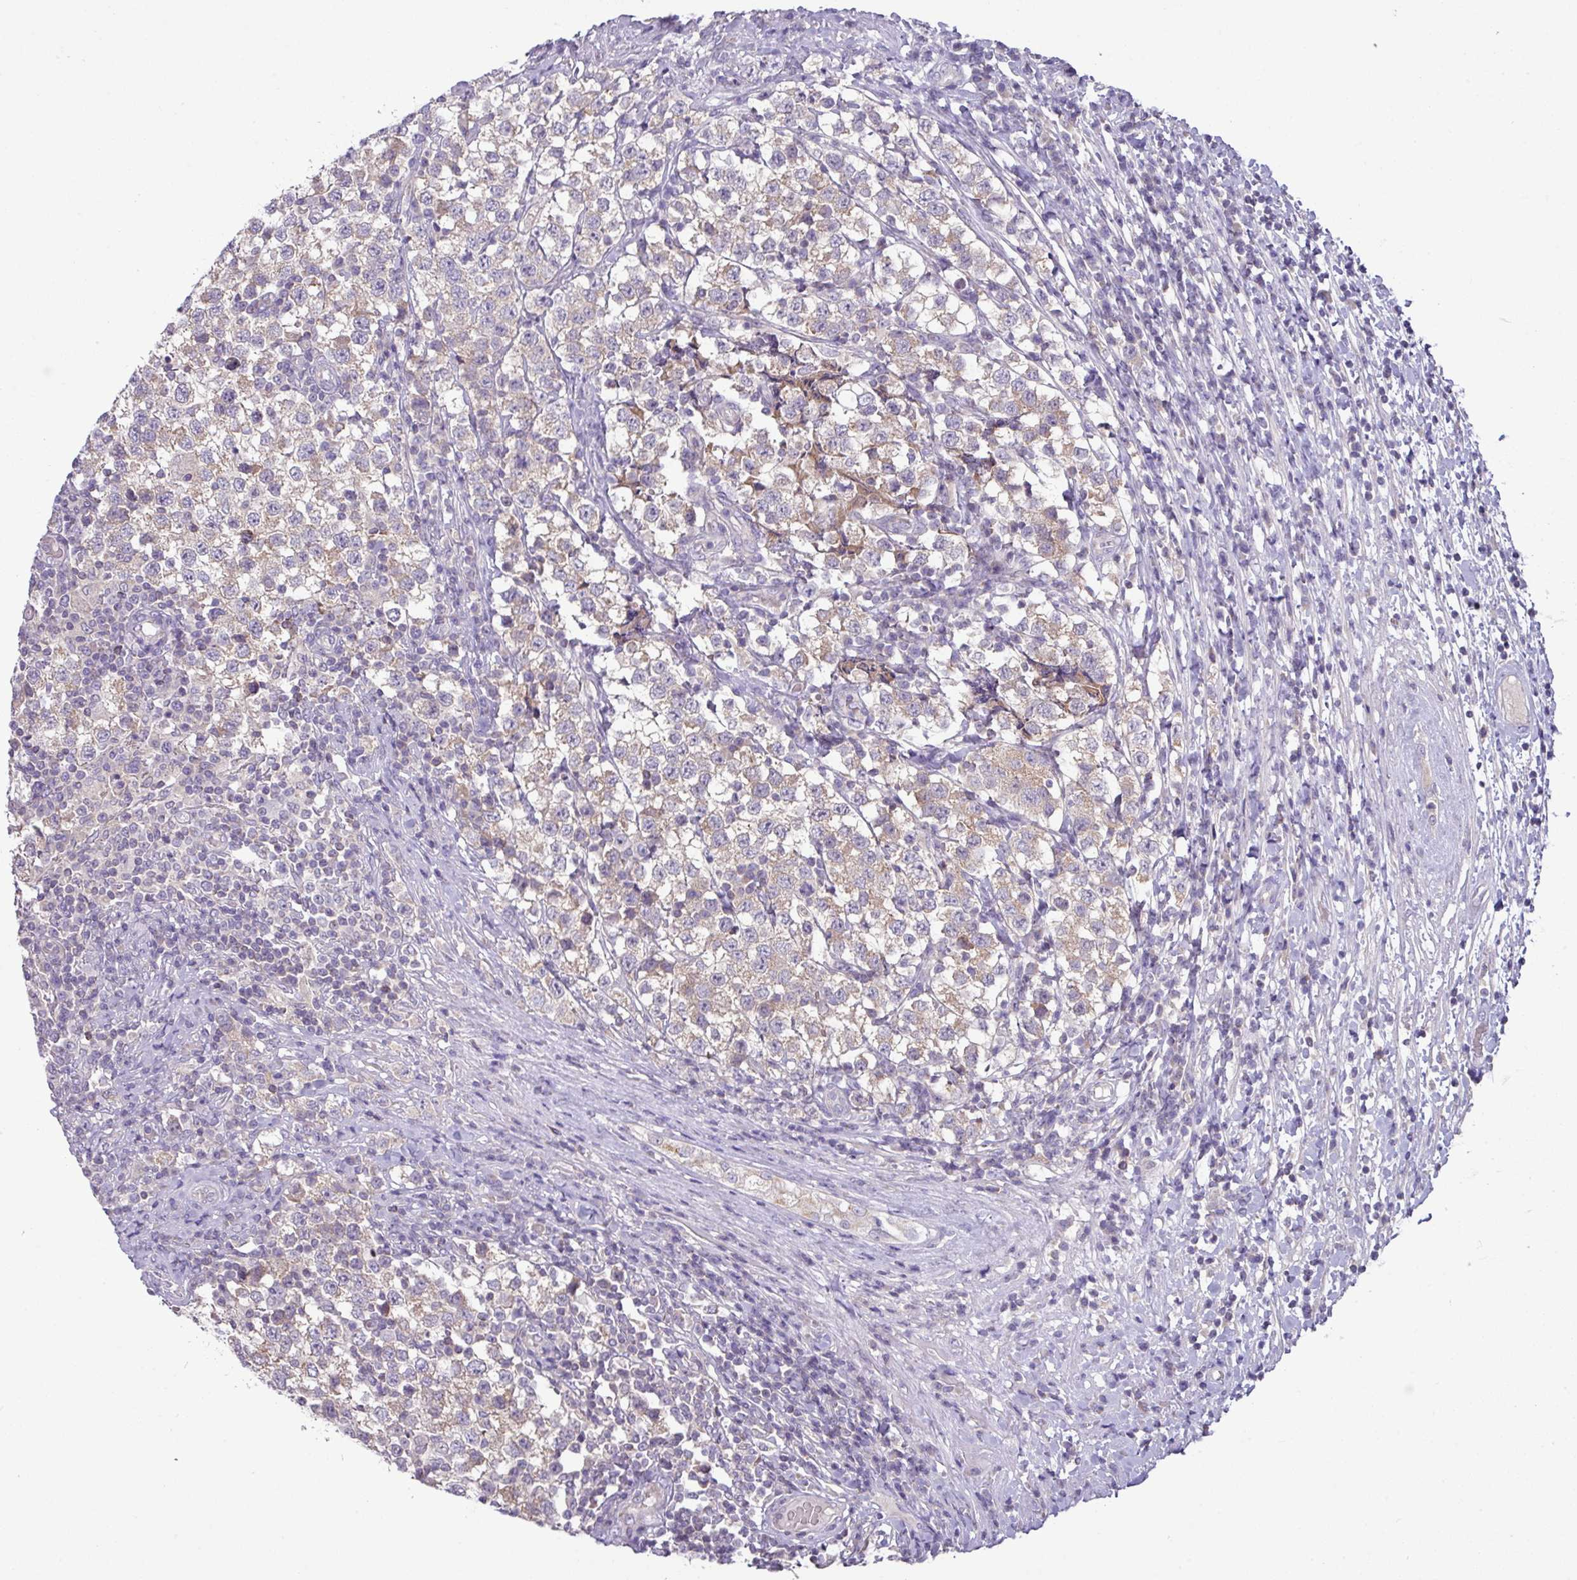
{"staining": {"intensity": "weak", "quantity": "<25%", "location": "cytoplasmic/membranous"}, "tissue": "testis cancer", "cell_type": "Tumor cells", "image_type": "cancer", "snomed": [{"axis": "morphology", "description": "Seminoma, NOS"}, {"axis": "topography", "description": "Testis"}], "caption": "The histopathology image exhibits no significant expression in tumor cells of seminoma (testis). (Stains: DAB (3,3'-diaminobenzidine) immunohistochemistry (IHC) with hematoxylin counter stain, Microscopy: brightfield microscopy at high magnification).", "gene": "TRAPPC1", "patient": {"sex": "male", "age": 34}}